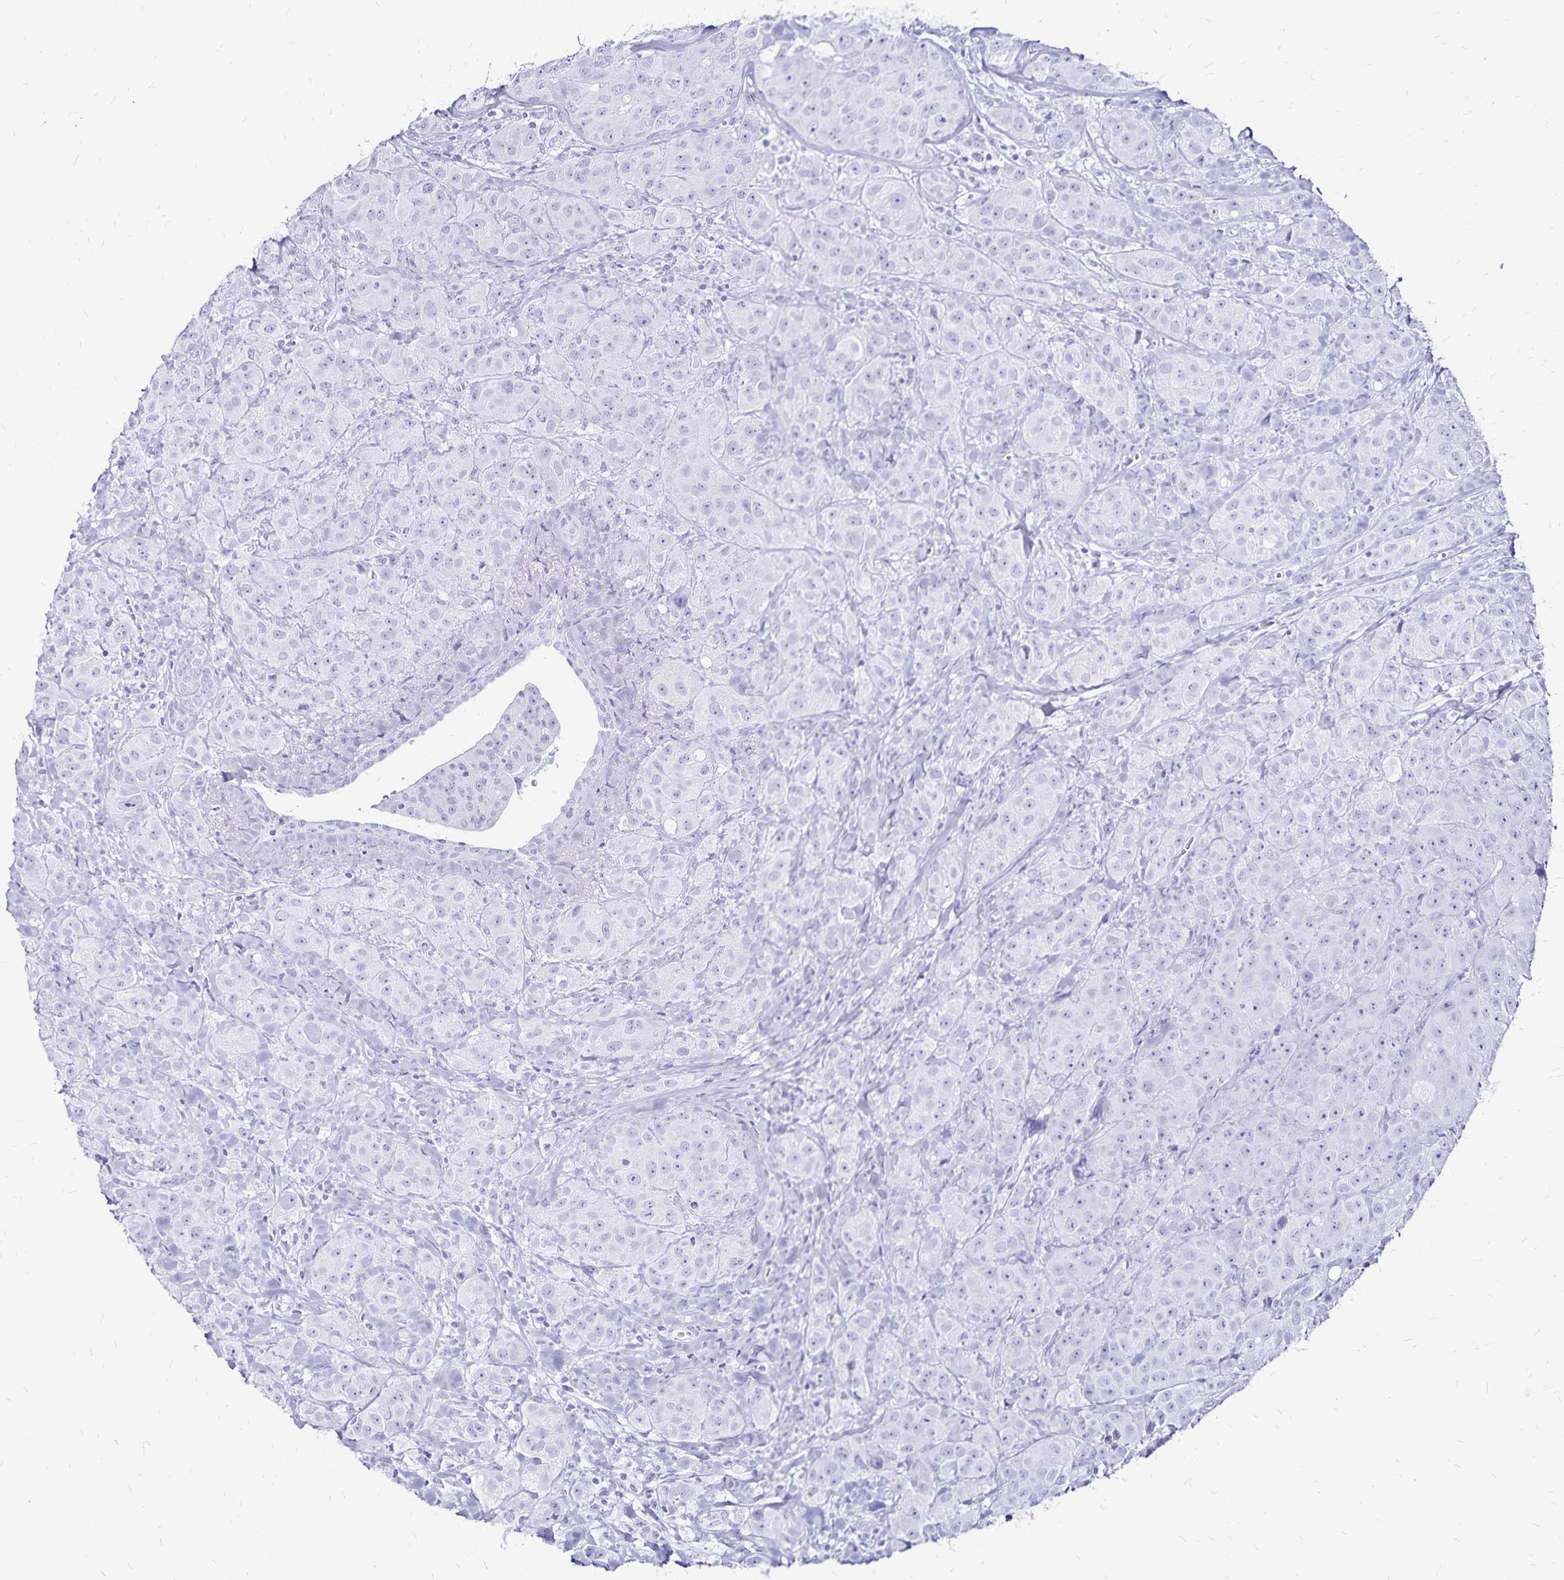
{"staining": {"intensity": "negative", "quantity": "none", "location": "none"}, "tissue": "breast cancer", "cell_type": "Tumor cells", "image_type": "cancer", "snomed": [{"axis": "morphology", "description": "Normal tissue, NOS"}, {"axis": "morphology", "description": "Duct carcinoma"}, {"axis": "topography", "description": "Breast"}], "caption": "Breast infiltrating ductal carcinoma stained for a protein using immunohistochemistry exhibits no expression tumor cells.", "gene": "LIN28B", "patient": {"sex": "female", "age": 43}}